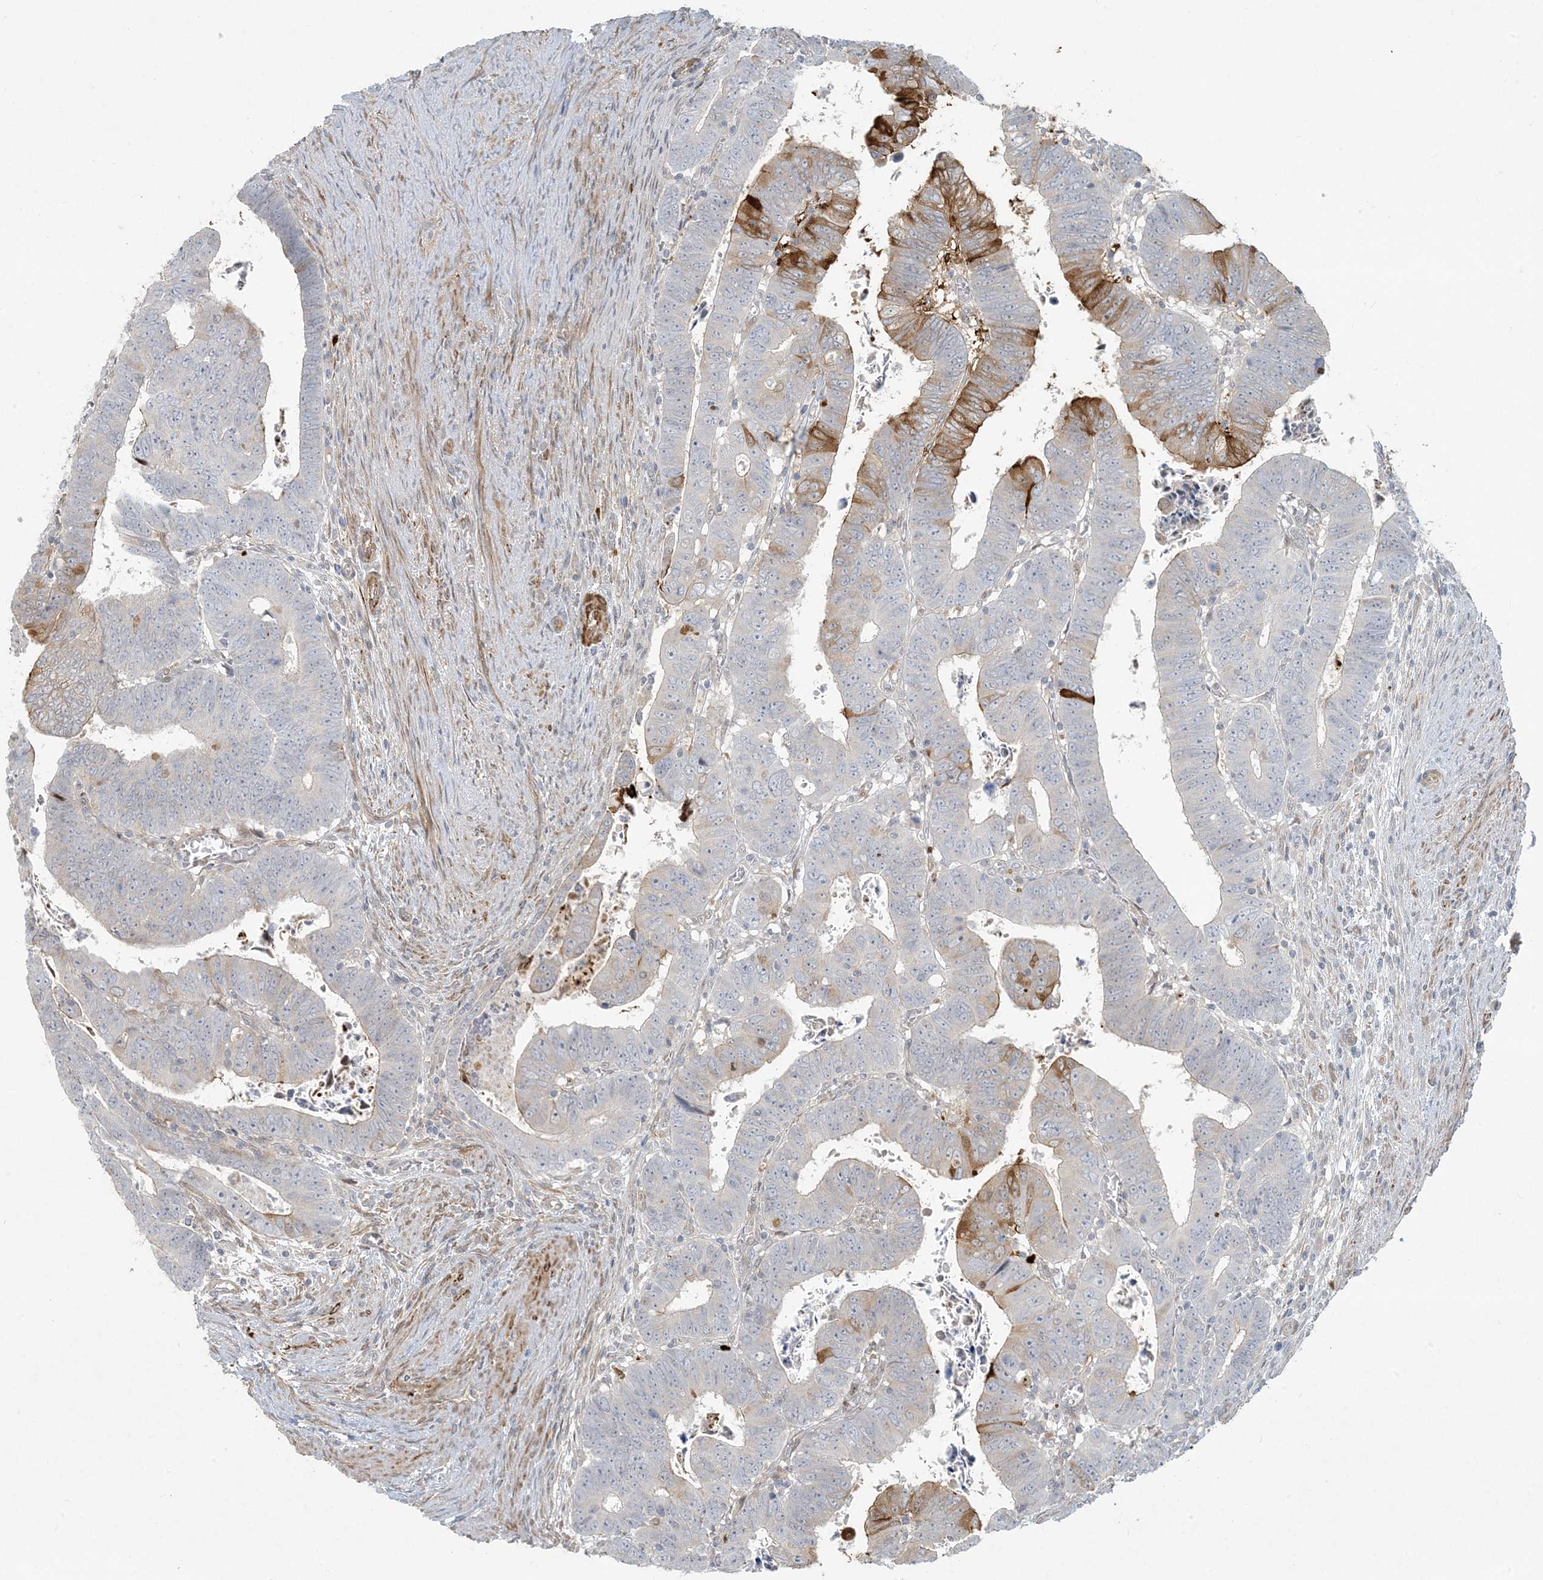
{"staining": {"intensity": "strong", "quantity": "<25%", "location": "cytoplasmic/membranous"}, "tissue": "colorectal cancer", "cell_type": "Tumor cells", "image_type": "cancer", "snomed": [{"axis": "morphology", "description": "Normal tissue, NOS"}, {"axis": "morphology", "description": "Adenocarcinoma, NOS"}, {"axis": "topography", "description": "Rectum"}], "caption": "Adenocarcinoma (colorectal) stained with a protein marker shows strong staining in tumor cells.", "gene": "BCORL1", "patient": {"sex": "female", "age": 65}}